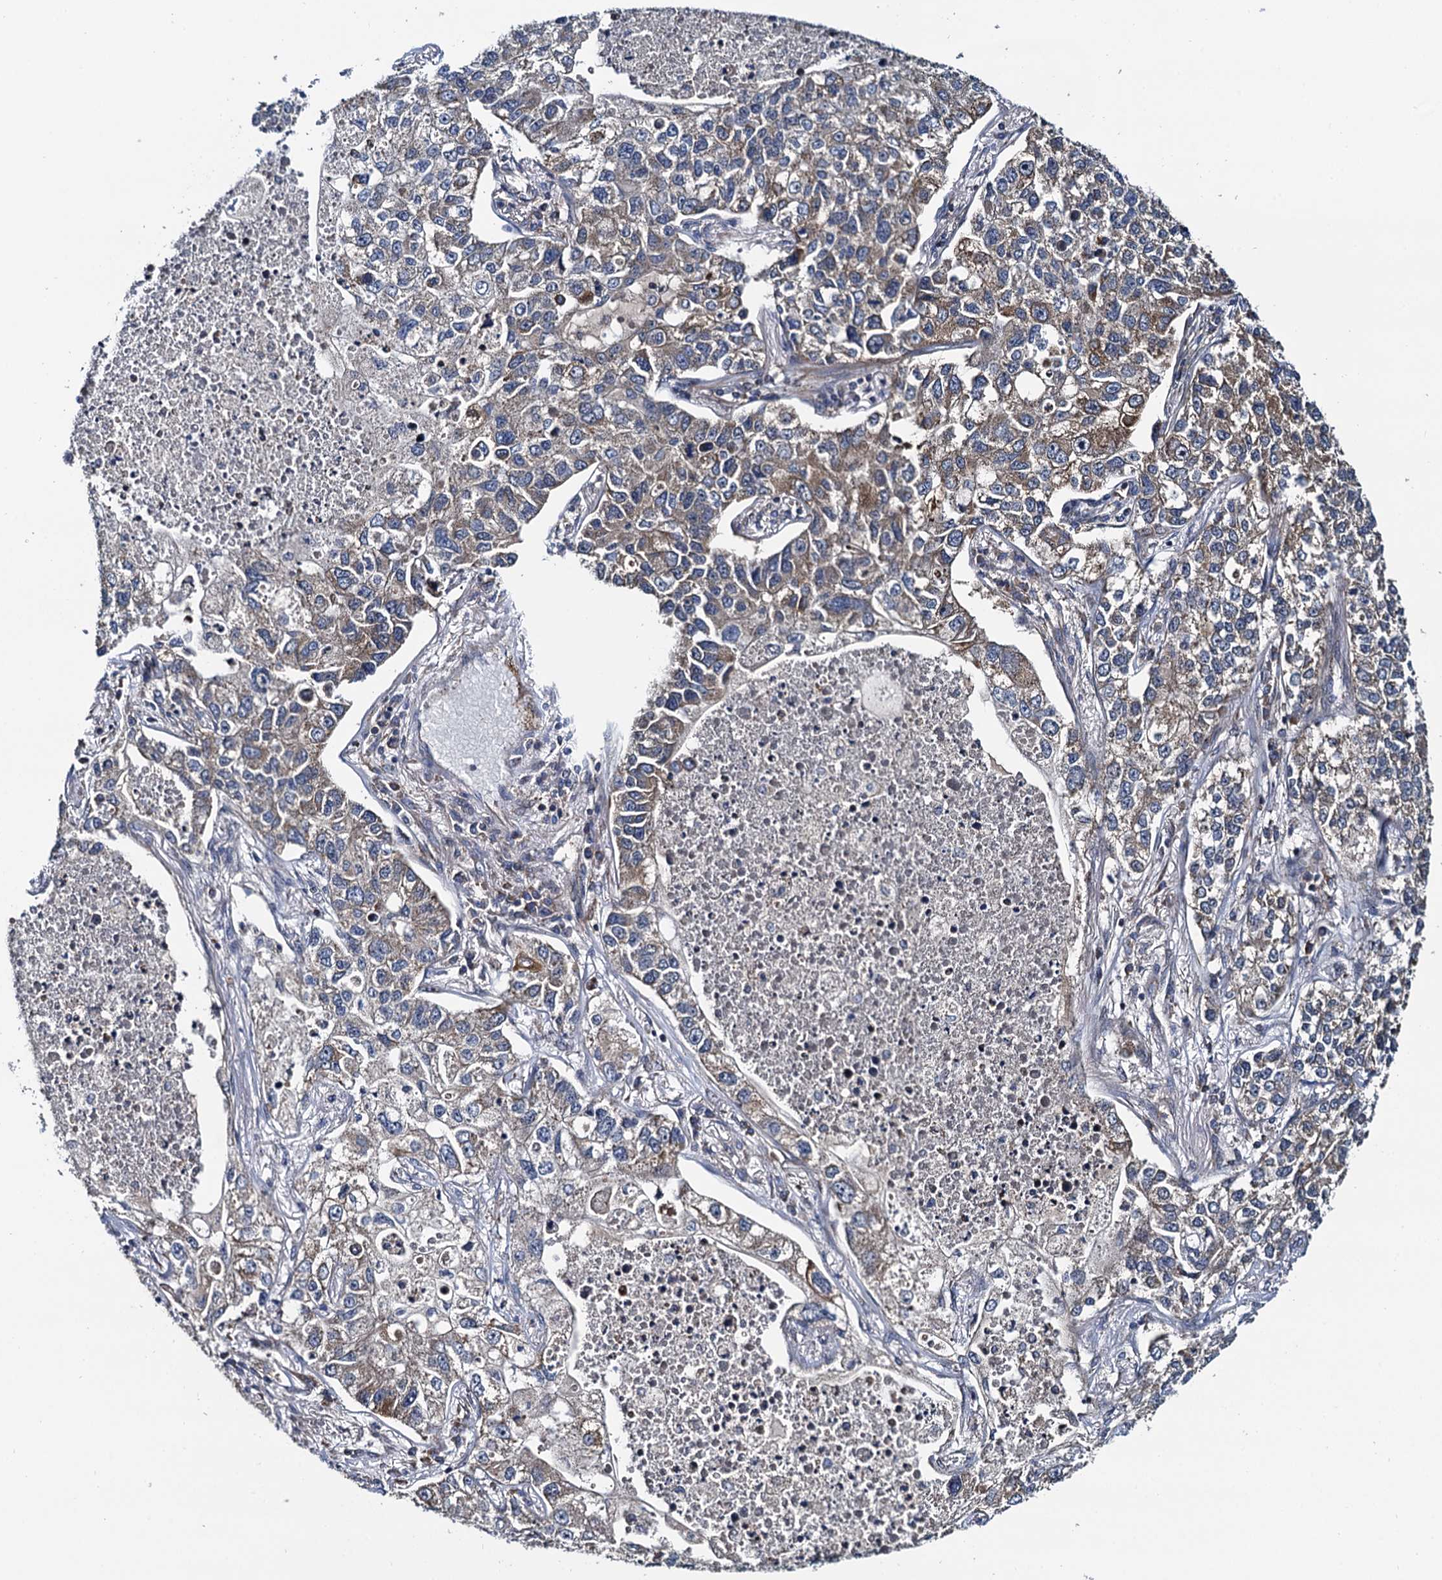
{"staining": {"intensity": "weak", "quantity": "25%-75%", "location": "cytoplasmic/membranous"}, "tissue": "lung cancer", "cell_type": "Tumor cells", "image_type": "cancer", "snomed": [{"axis": "morphology", "description": "Adenocarcinoma, NOS"}, {"axis": "topography", "description": "Lung"}], "caption": "IHC image of neoplastic tissue: human lung cancer (adenocarcinoma) stained using immunohistochemistry demonstrates low levels of weak protein expression localized specifically in the cytoplasmic/membranous of tumor cells, appearing as a cytoplasmic/membranous brown color.", "gene": "NEK1", "patient": {"sex": "male", "age": 49}}